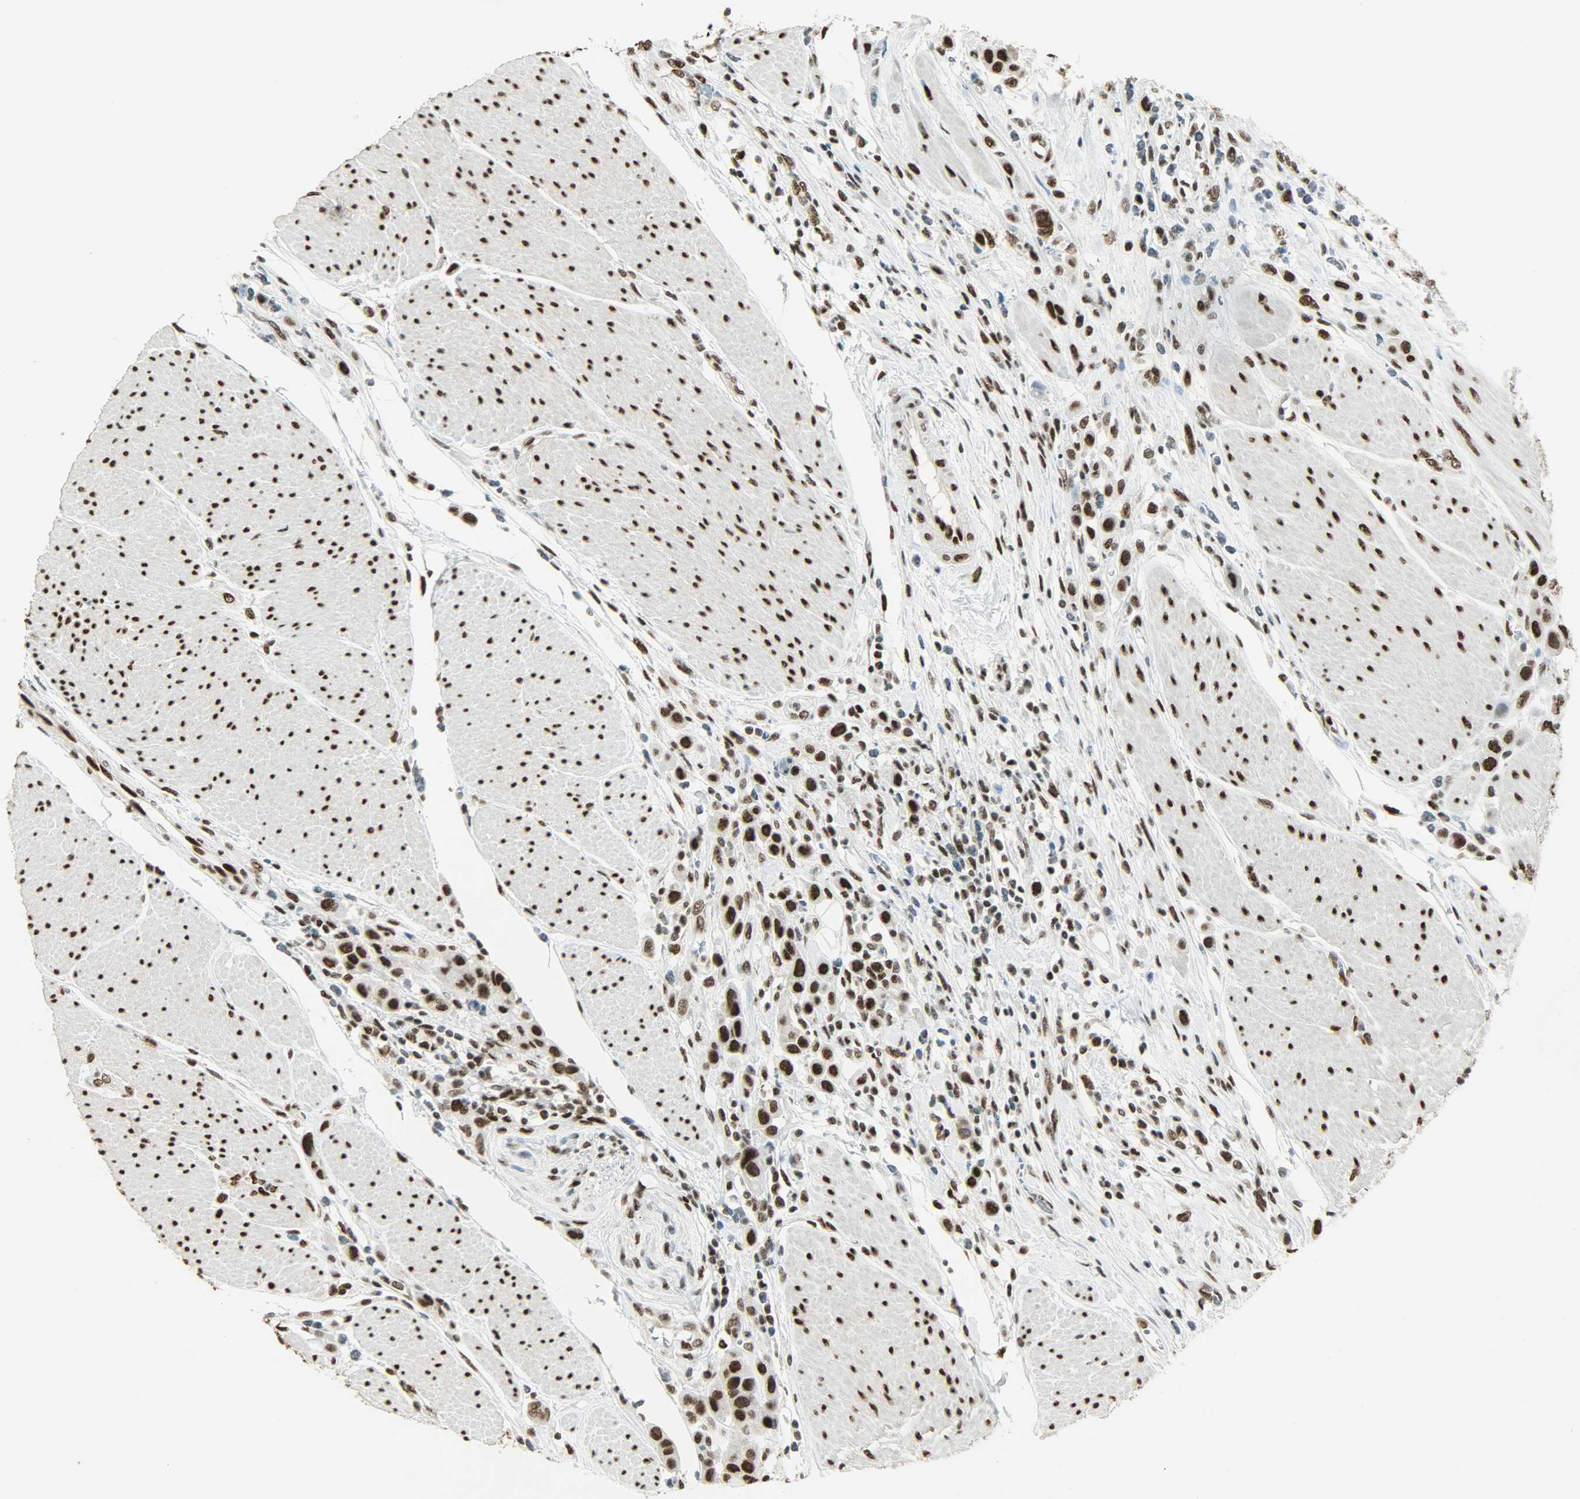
{"staining": {"intensity": "strong", "quantity": ">75%", "location": "nuclear"}, "tissue": "urothelial cancer", "cell_type": "Tumor cells", "image_type": "cancer", "snomed": [{"axis": "morphology", "description": "Urothelial carcinoma, High grade"}, {"axis": "topography", "description": "Urinary bladder"}], "caption": "Human urothelial cancer stained for a protein (brown) displays strong nuclear positive expression in about >75% of tumor cells.", "gene": "MYEF2", "patient": {"sex": "male", "age": 50}}